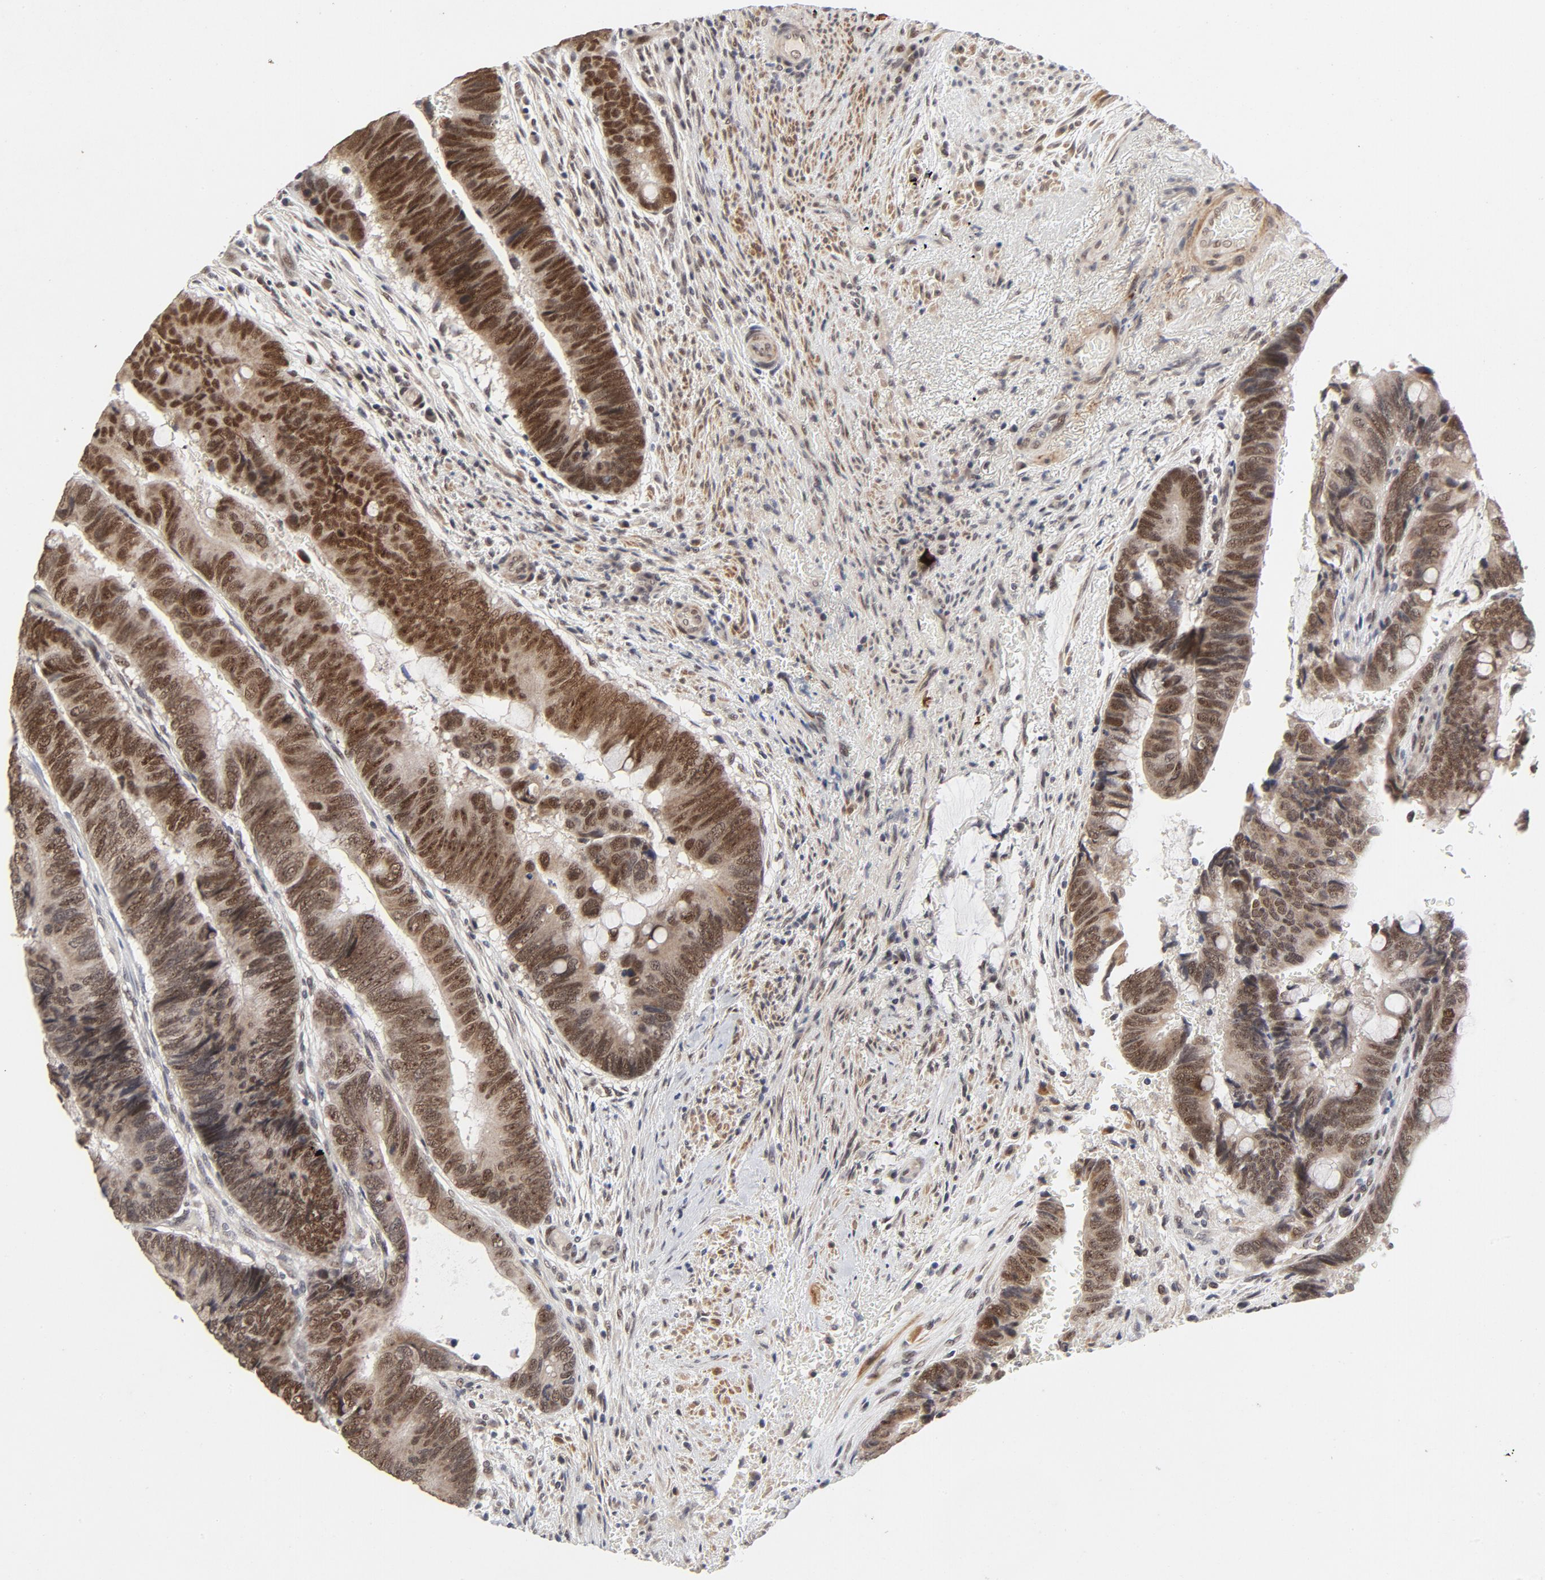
{"staining": {"intensity": "strong", "quantity": ">75%", "location": "nuclear"}, "tissue": "colorectal cancer", "cell_type": "Tumor cells", "image_type": "cancer", "snomed": [{"axis": "morphology", "description": "Normal tissue, NOS"}, {"axis": "morphology", "description": "Adenocarcinoma, NOS"}, {"axis": "topography", "description": "Rectum"}], "caption": "Colorectal cancer (adenocarcinoma) was stained to show a protein in brown. There is high levels of strong nuclear positivity in about >75% of tumor cells.", "gene": "ZKSCAN8", "patient": {"sex": "male", "age": 92}}